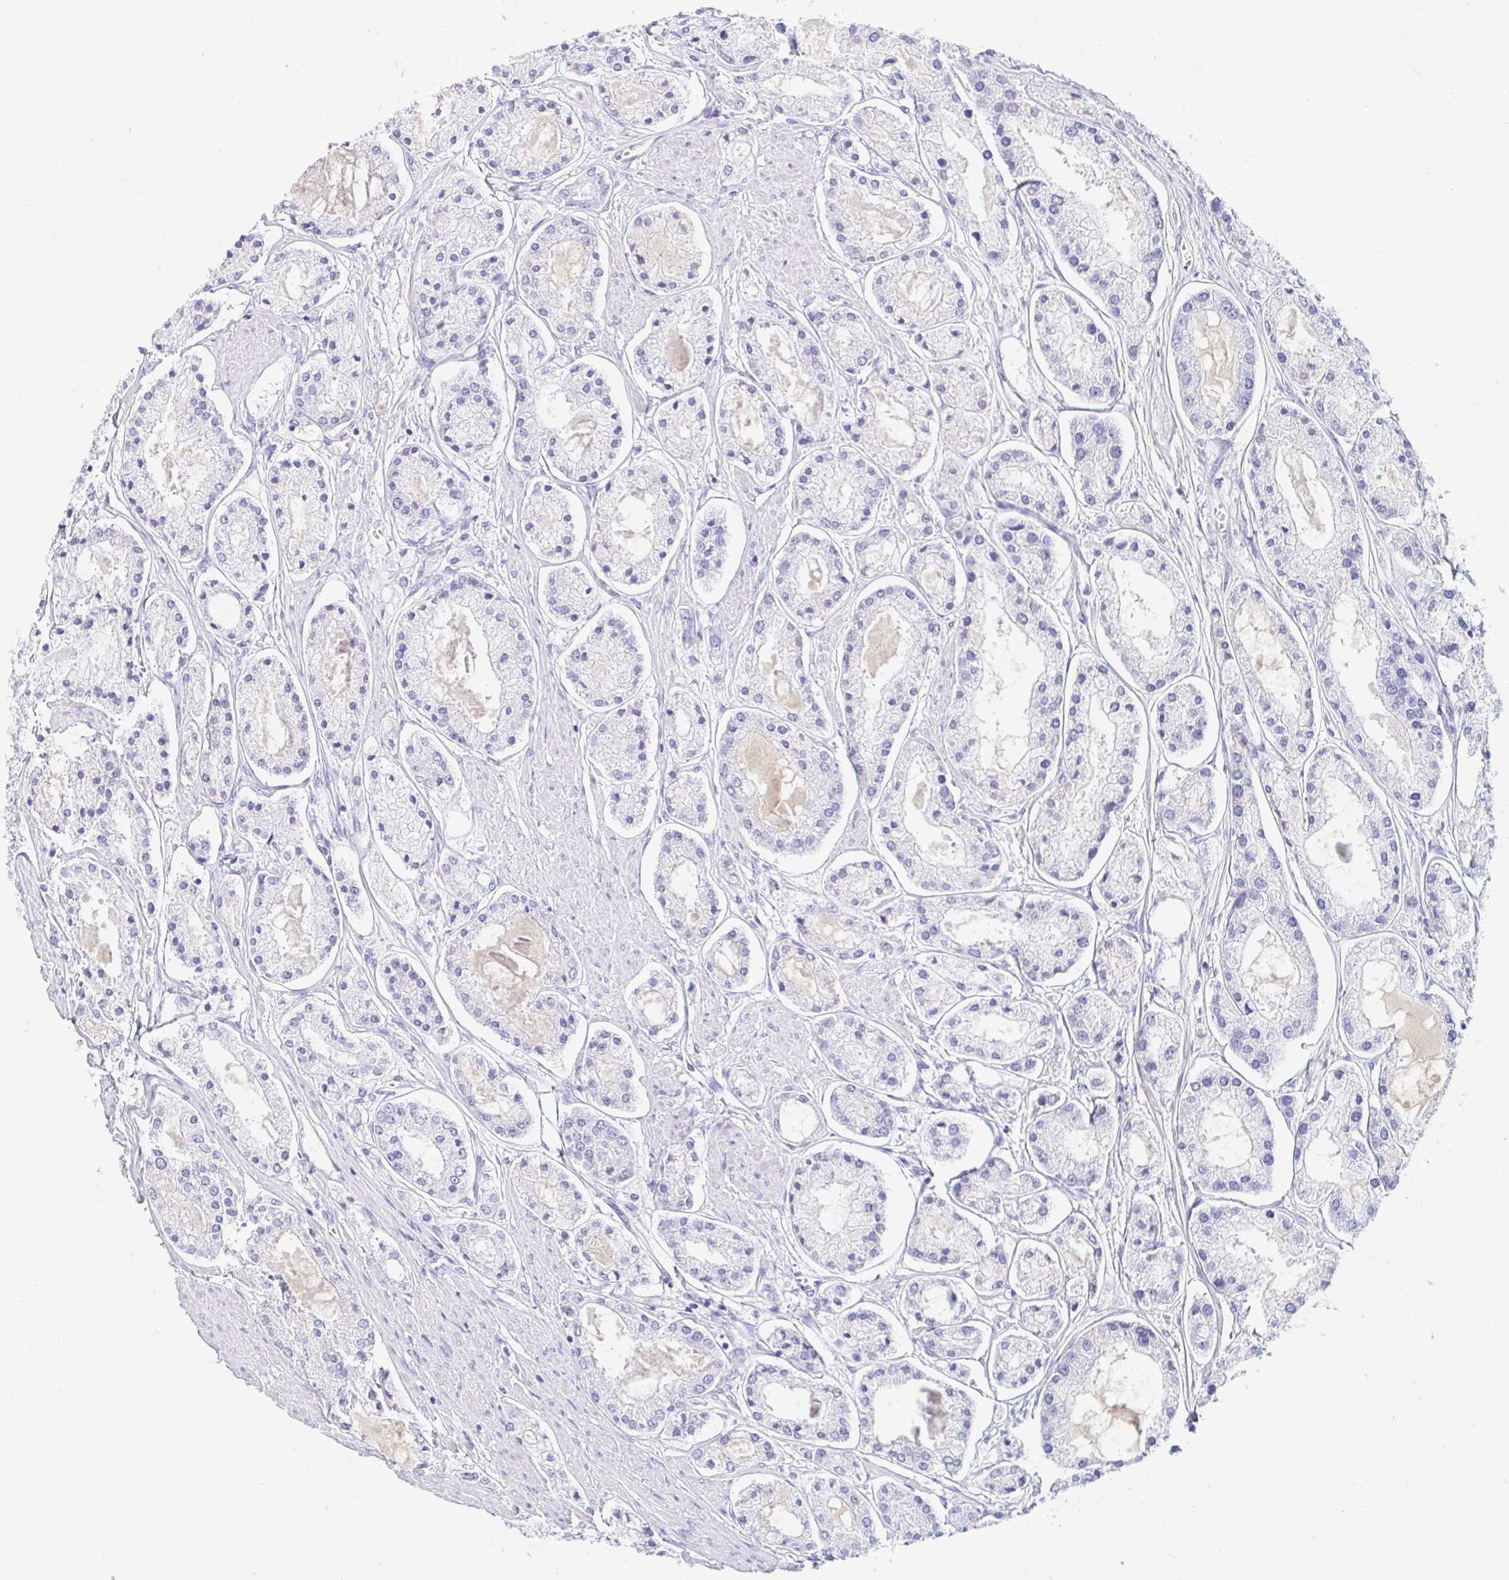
{"staining": {"intensity": "negative", "quantity": "none", "location": "none"}, "tissue": "prostate cancer", "cell_type": "Tumor cells", "image_type": "cancer", "snomed": [{"axis": "morphology", "description": "Adenocarcinoma, High grade"}, {"axis": "topography", "description": "Prostate"}], "caption": "Adenocarcinoma (high-grade) (prostate) stained for a protein using immunohistochemistry displays no expression tumor cells.", "gene": "TEX44", "patient": {"sex": "male", "age": 66}}